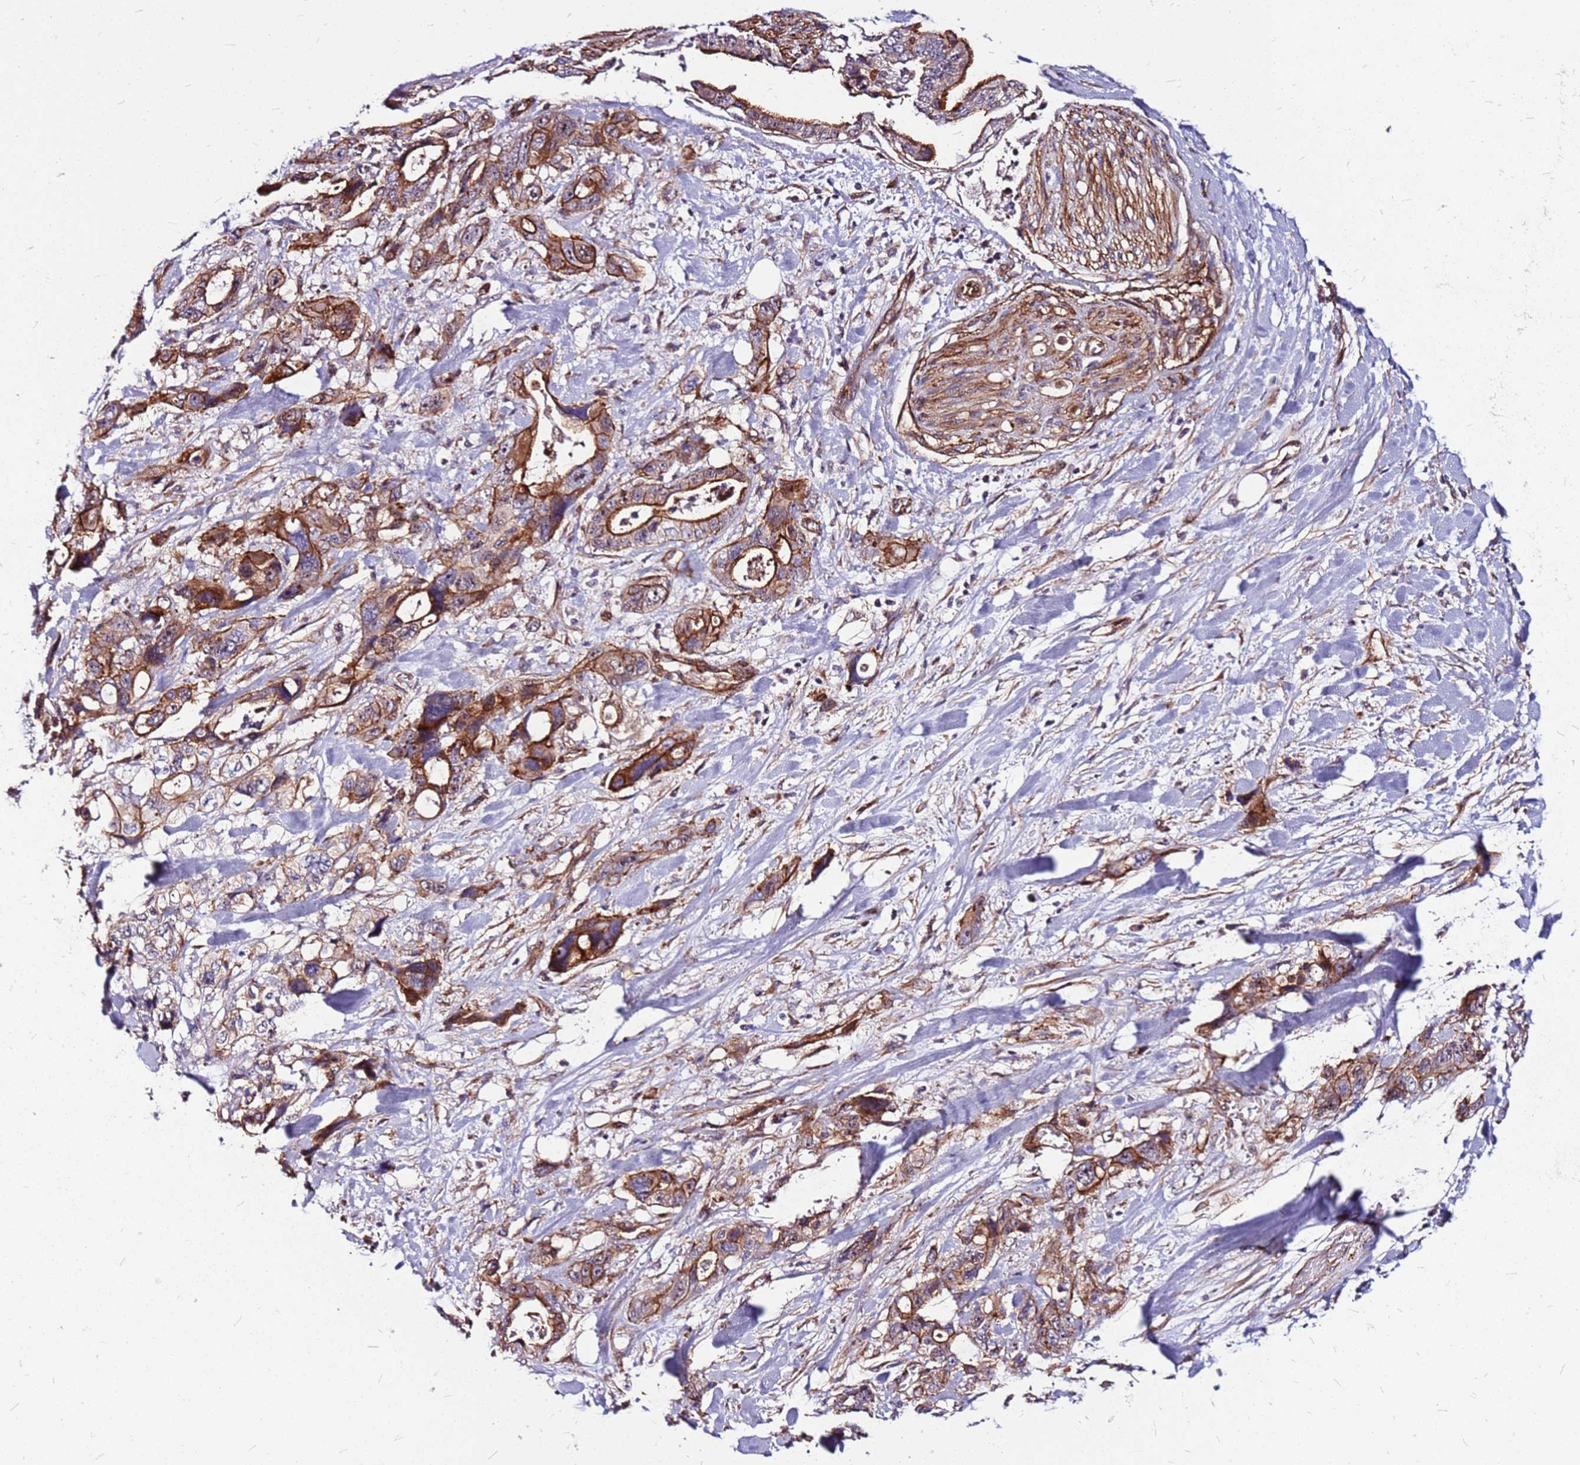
{"staining": {"intensity": "strong", "quantity": ">75%", "location": "cytoplasmic/membranous"}, "tissue": "pancreatic cancer", "cell_type": "Tumor cells", "image_type": "cancer", "snomed": [{"axis": "morphology", "description": "Adenocarcinoma, NOS"}, {"axis": "topography", "description": "Pancreas"}], "caption": "IHC staining of adenocarcinoma (pancreatic), which reveals high levels of strong cytoplasmic/membranous expression in approximately >75% of tumor cells indicating strong cytoplasmic/membranous protein staining. The staining was performed using DAB (brown) for protein detection and nuclei were counterstained in hematoxylin (blue).", "gene": "TOPAZ1", "patient": {"sex": "male", "age": 46}}